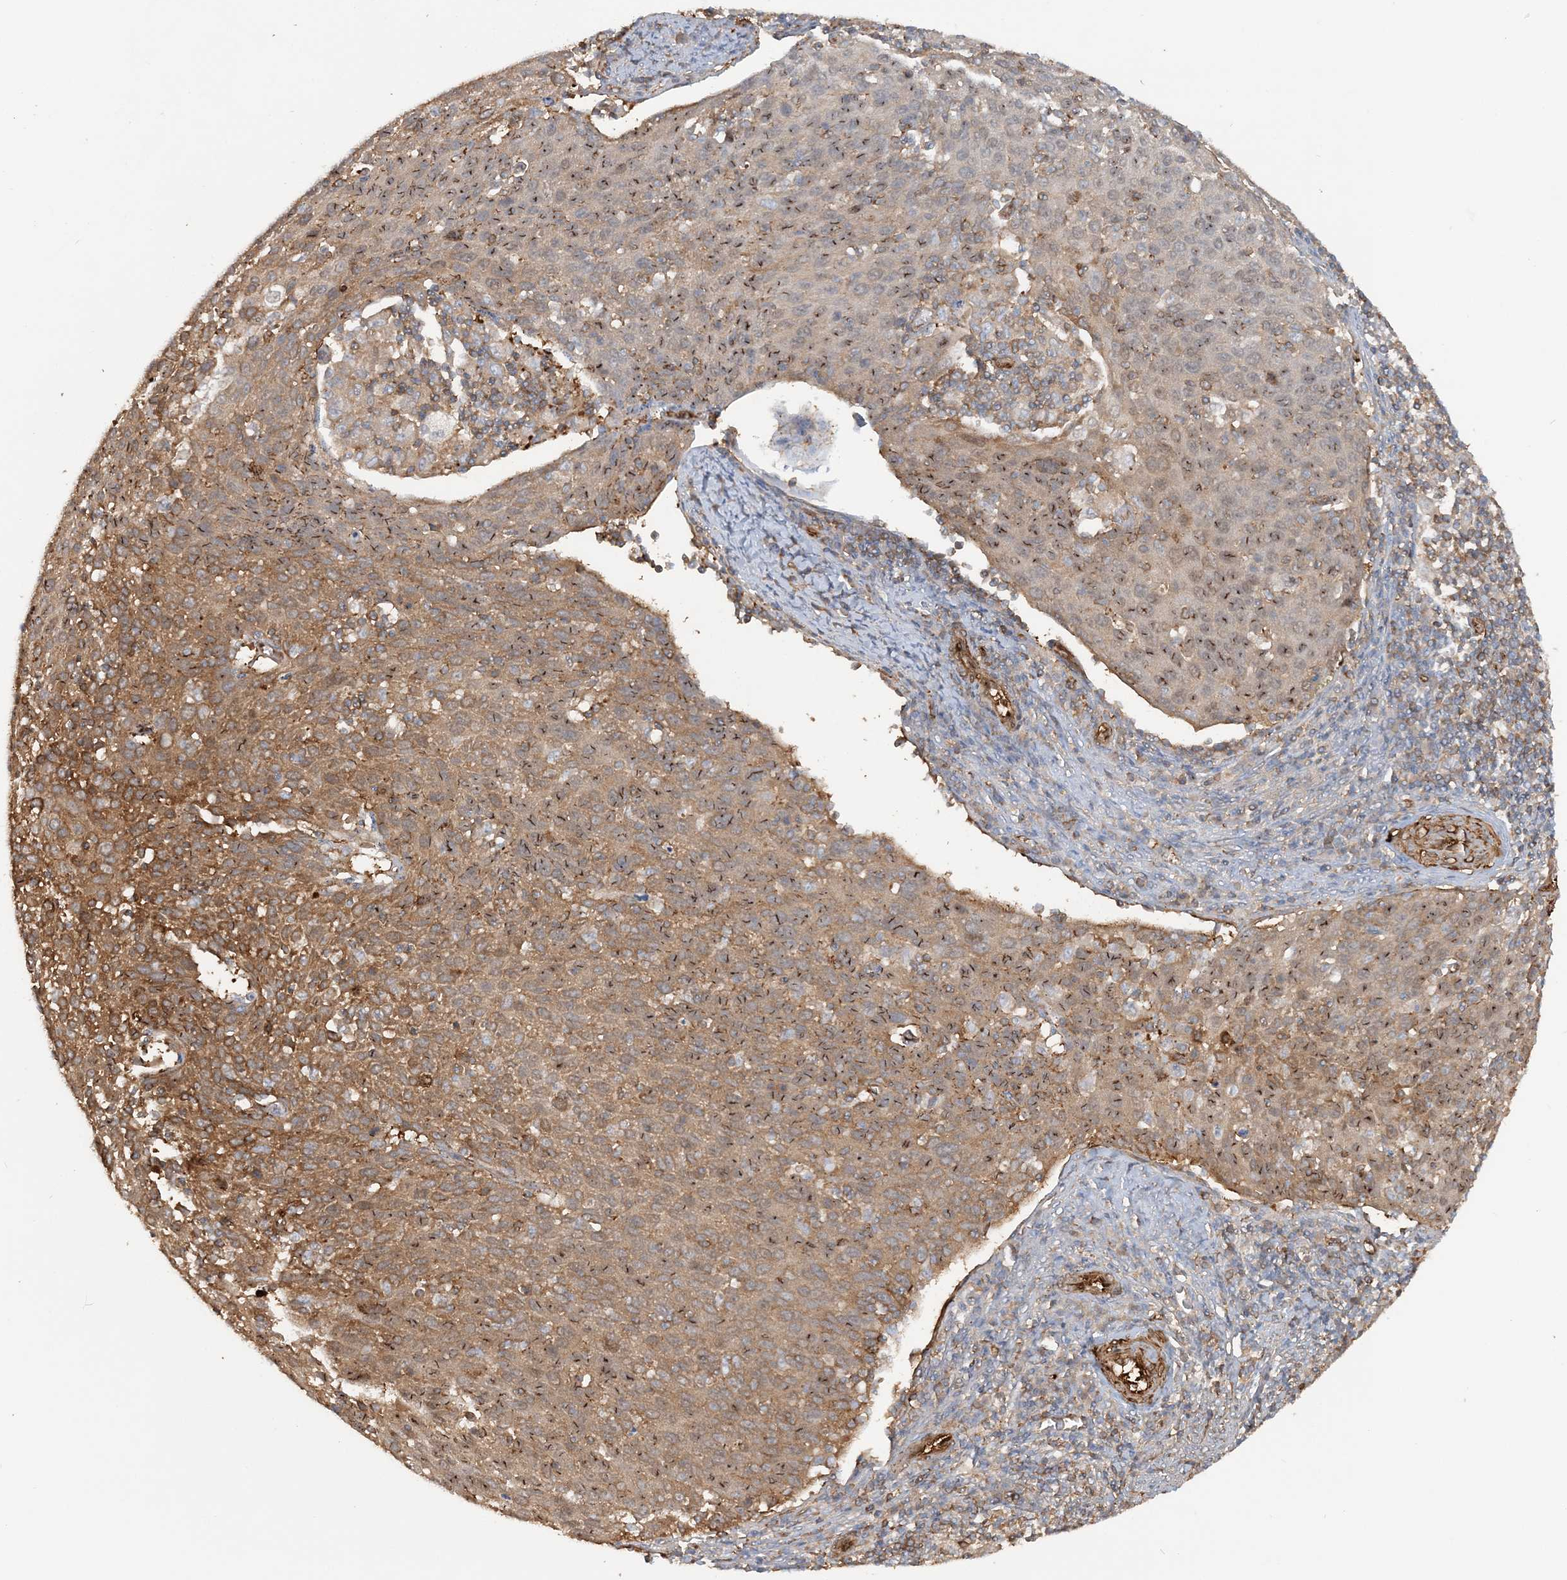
{"staining": {"intensity": "moderate", "quantity": ">75%", "location": "cytoplasmic/membranous"}, "tissue": "cervical cancer", "cell_type": "Tumor cells", "image_type": "cancer", "snomed": [{"axis": "morphology", "description": "Squamous cell carcinoma, NOS"}, {"axis": "topography", "description": "Cervix"}], "caption": "Moderate cytoplasmic/membranous staining for a protein is present in approximately >75% of tumor cells of cervical cancer (squamous cell carcinoma) using immunohistochemistry.", "gene": "DSTN", "patient": {"sex": "female", "age": 38}}